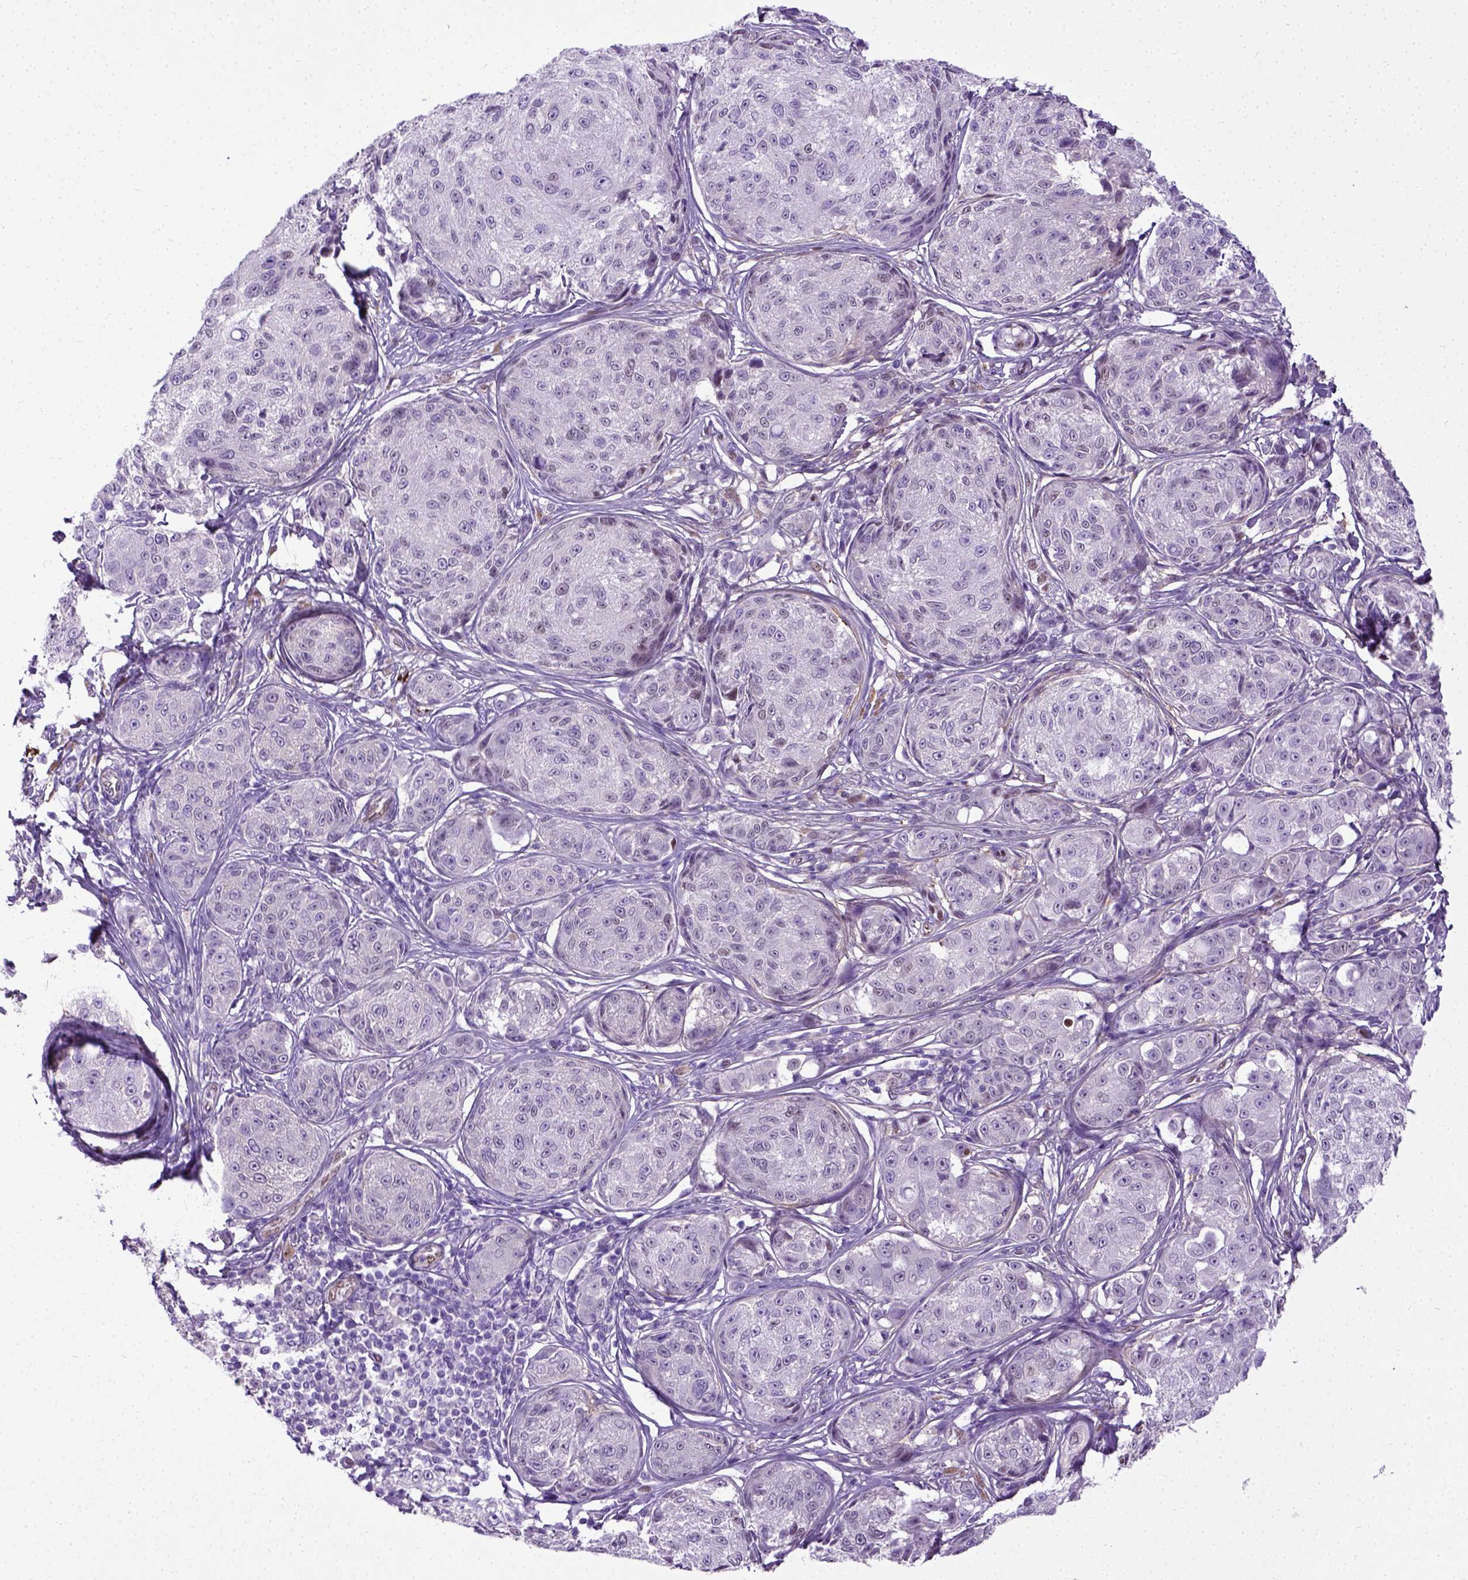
{"staining": {"intensity": "negative", "quantity": "none", "location": "none"}, "tissue": "melanoma", "cell_type": "Tumor cells", "image_type": "cancer", "snomed": [{"axis": "morphology", "description": "Malignant melanoma, NOS"}, {"axis": "topography", "description": "Skin"}], "caption": "Immunohistochemistry histopathology image of neoplastic tissue: human melanoma stained with DAB shows no significant protein staining in tumor cells. (DAB immunohistochemistry, high magnification).", "gene": "ADAMTS8", "patient": {"sex": "male", "age": 61}}